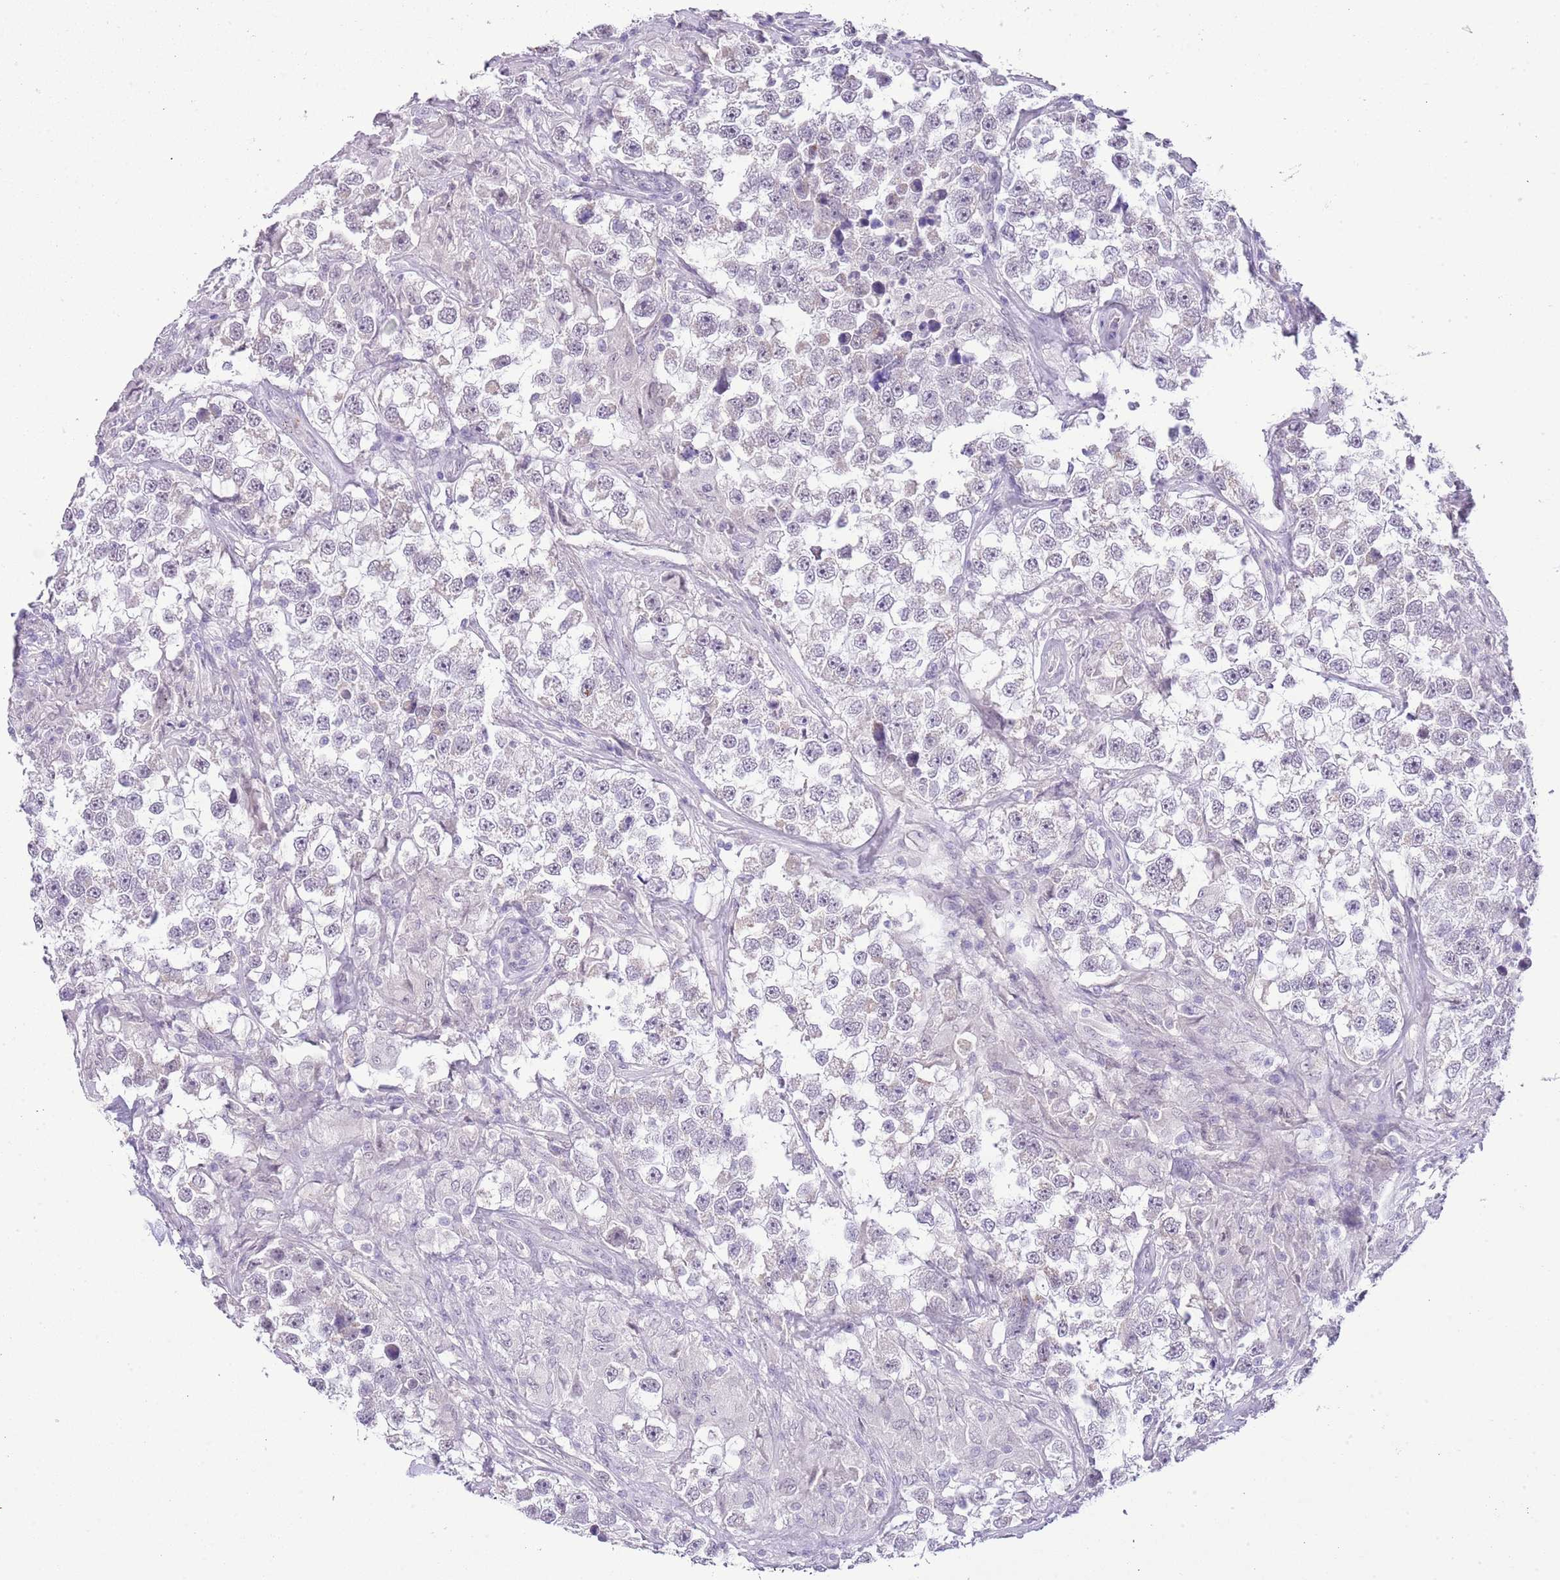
{"staining": {"intensity": "negative", "quantity": "none", "location": "none"}, "tissue": "testis cancer", "cell_type": "Tumor cells", "image_type": "cancer", "snomed": [{"axis": "morphology", "description": "Seminoma, NOS"}, {"axis": "topography", "description": "Testis"}], "caption": "This is a histopathology image of IHC staining of testis cancer, which shows no positivity in tumor cells.", "gene": "MIDN", "patient": {"sex": "male", "age": 46}}